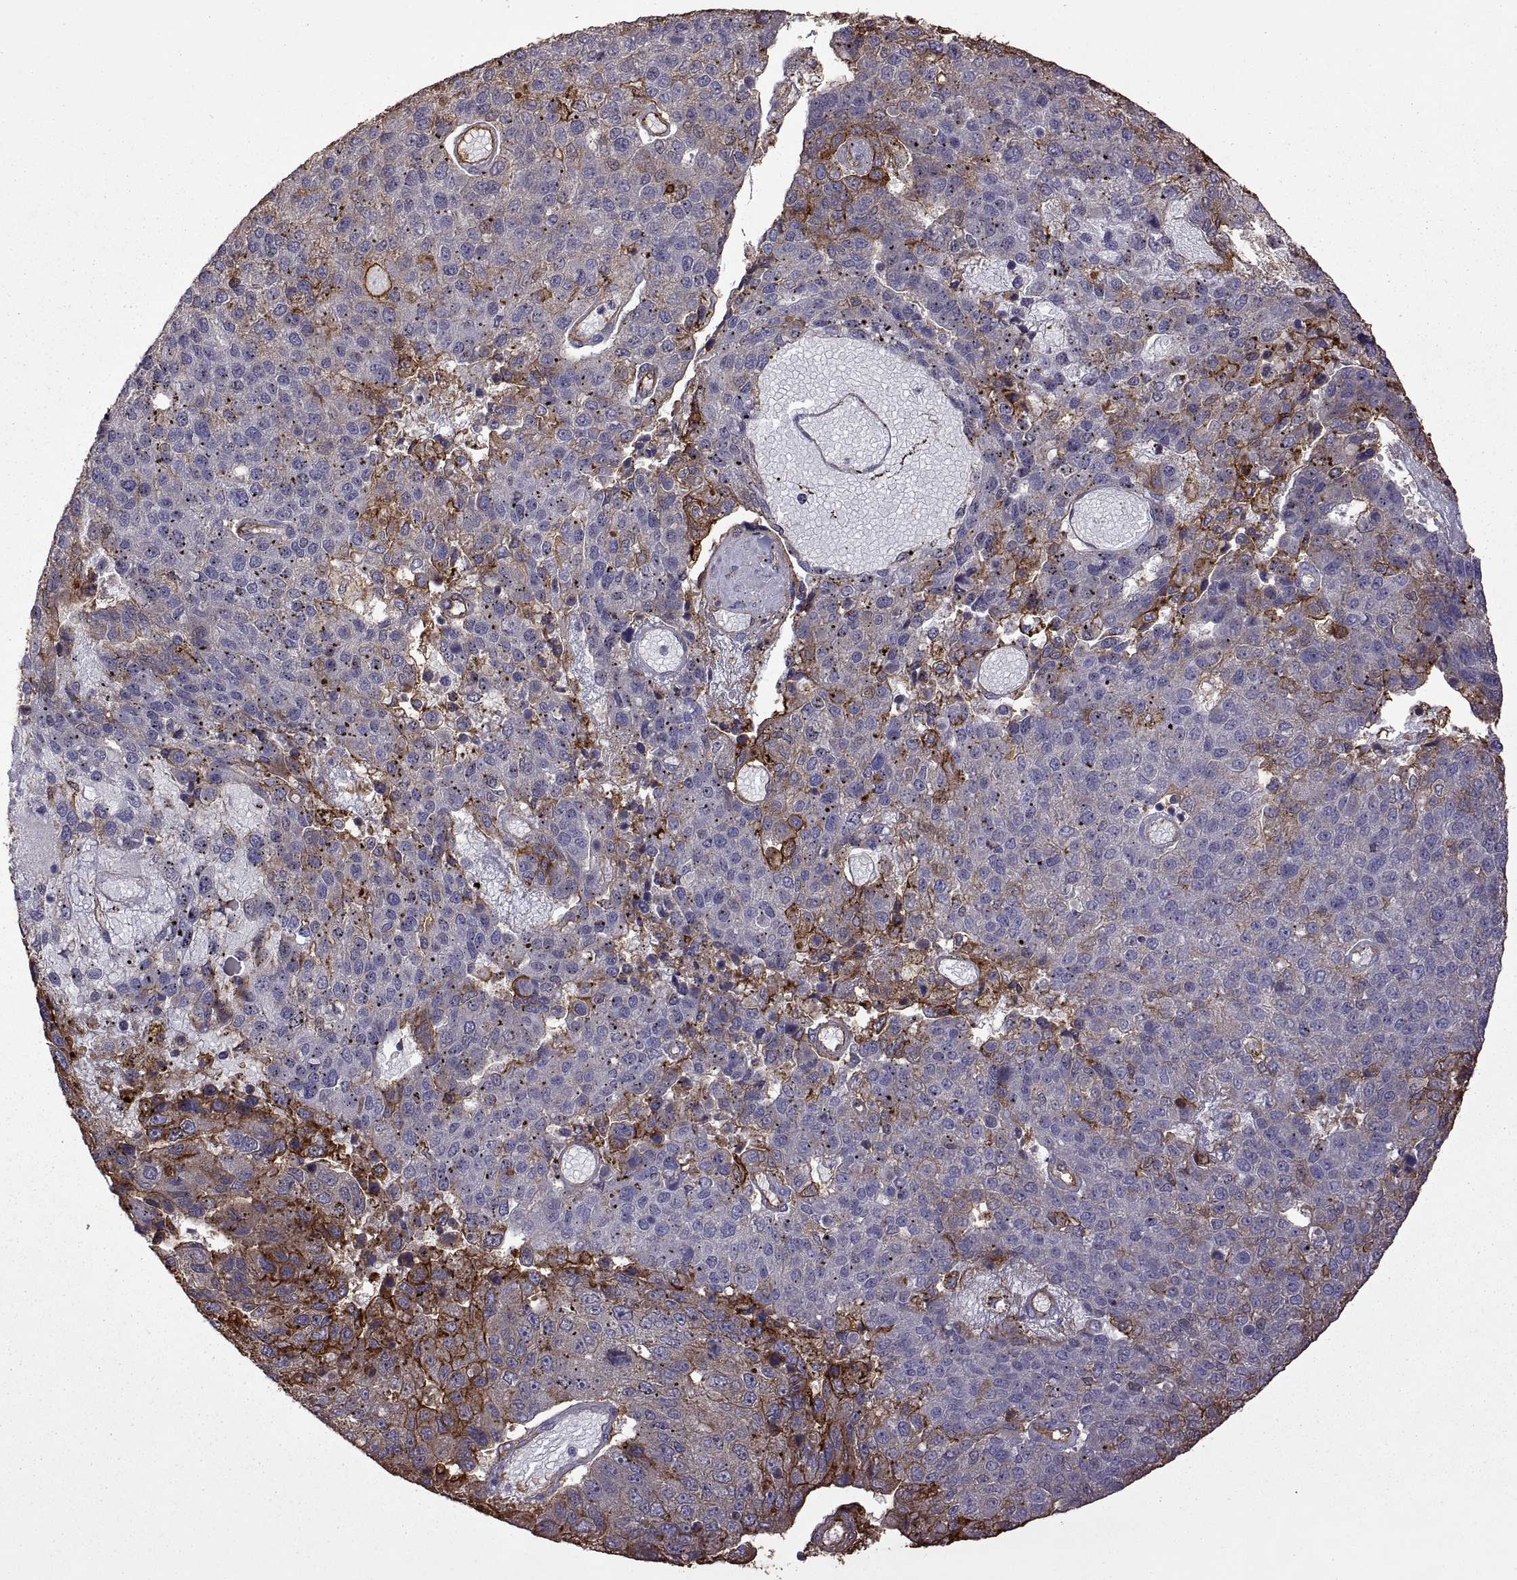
{"staining": {"intensity": "strong", "quantity": ">75%", "location": "cytoplasmic/membranous"}, "tissue": "pancreatic cancer", "cell_type": "Tumor cells", "image_type": "cancer", "snomed": [{"axis": "morphology", "description": "Adenocarcinoma, NOS"}, {"axis": "topography", "description": "Pancreas"}], "caption": "The image shows immunohistochemical staining of adenocarcinoma (pancreatic). There is strong cytoplasmic/membranous positivity is identified in approximately >75% of tumor cells. (DAB (3,3'-diaminobenzidine) IHC, brown staining for protein, blue staining for nuclei).", "gene": "S100A10", "patient": {"sex": "female", "age": 61}}